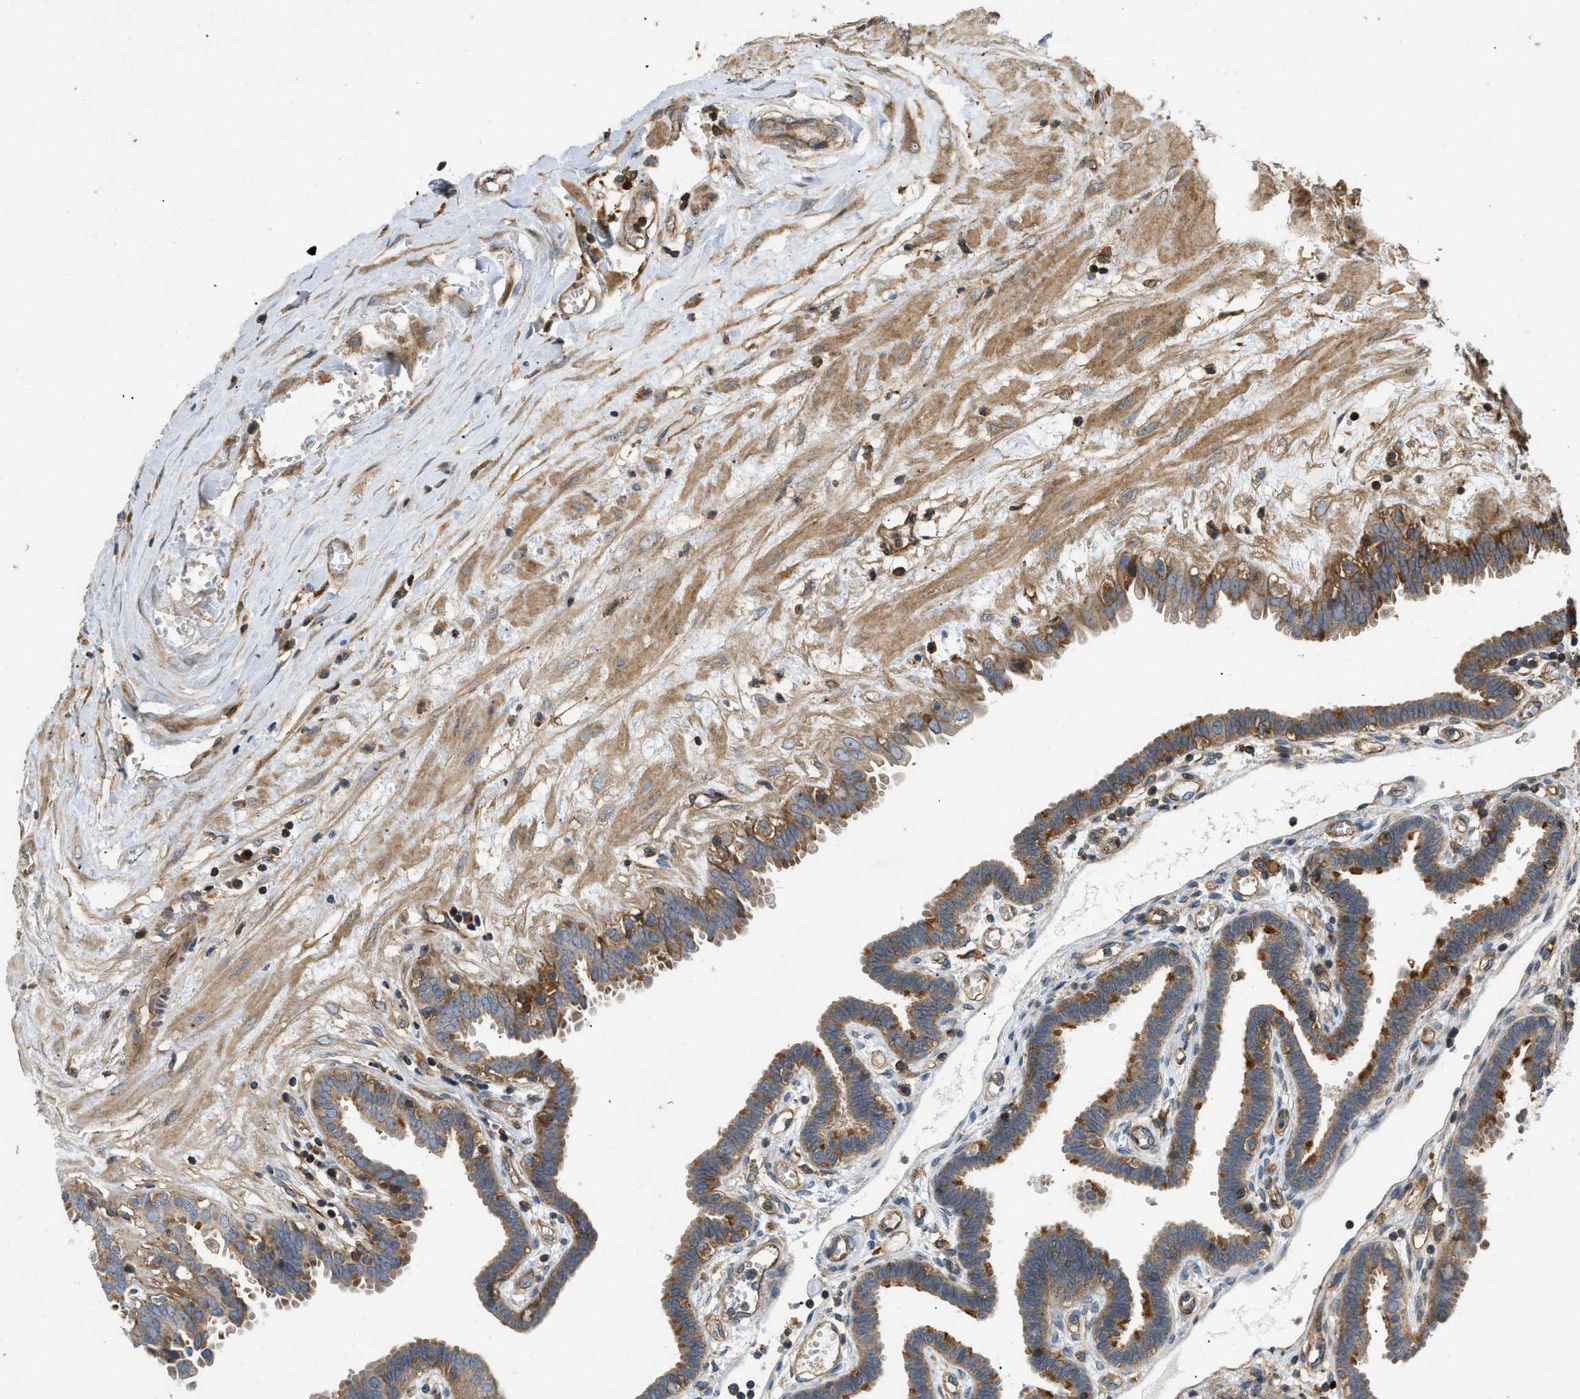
{"staining": {"intensity": "strong", "quantity": ">75%", "location": "cytoplasmic/membranous"}, "tissue": "fallopian tube", "cell_type": "Glandular cells", "image_type": "normal", "snomed": [{"axis": "morphology", "description": "Normal tissue, NOS"}, {"axis": "topography", "description": "Fallopian tube"}, {"axis": "topography", "description": "Placenta"}], "caption": "Glandular cells exhibit strong cytoplasmic/membranous staining in approximately >75% of cells in normal fallopian tube. Using DAB (brown) and hematoxylin (blue) stains, captured at high magnification using brightfield microscopy.", "gene": "GNB4", "patient": {"sex": "female", "age": 32}}